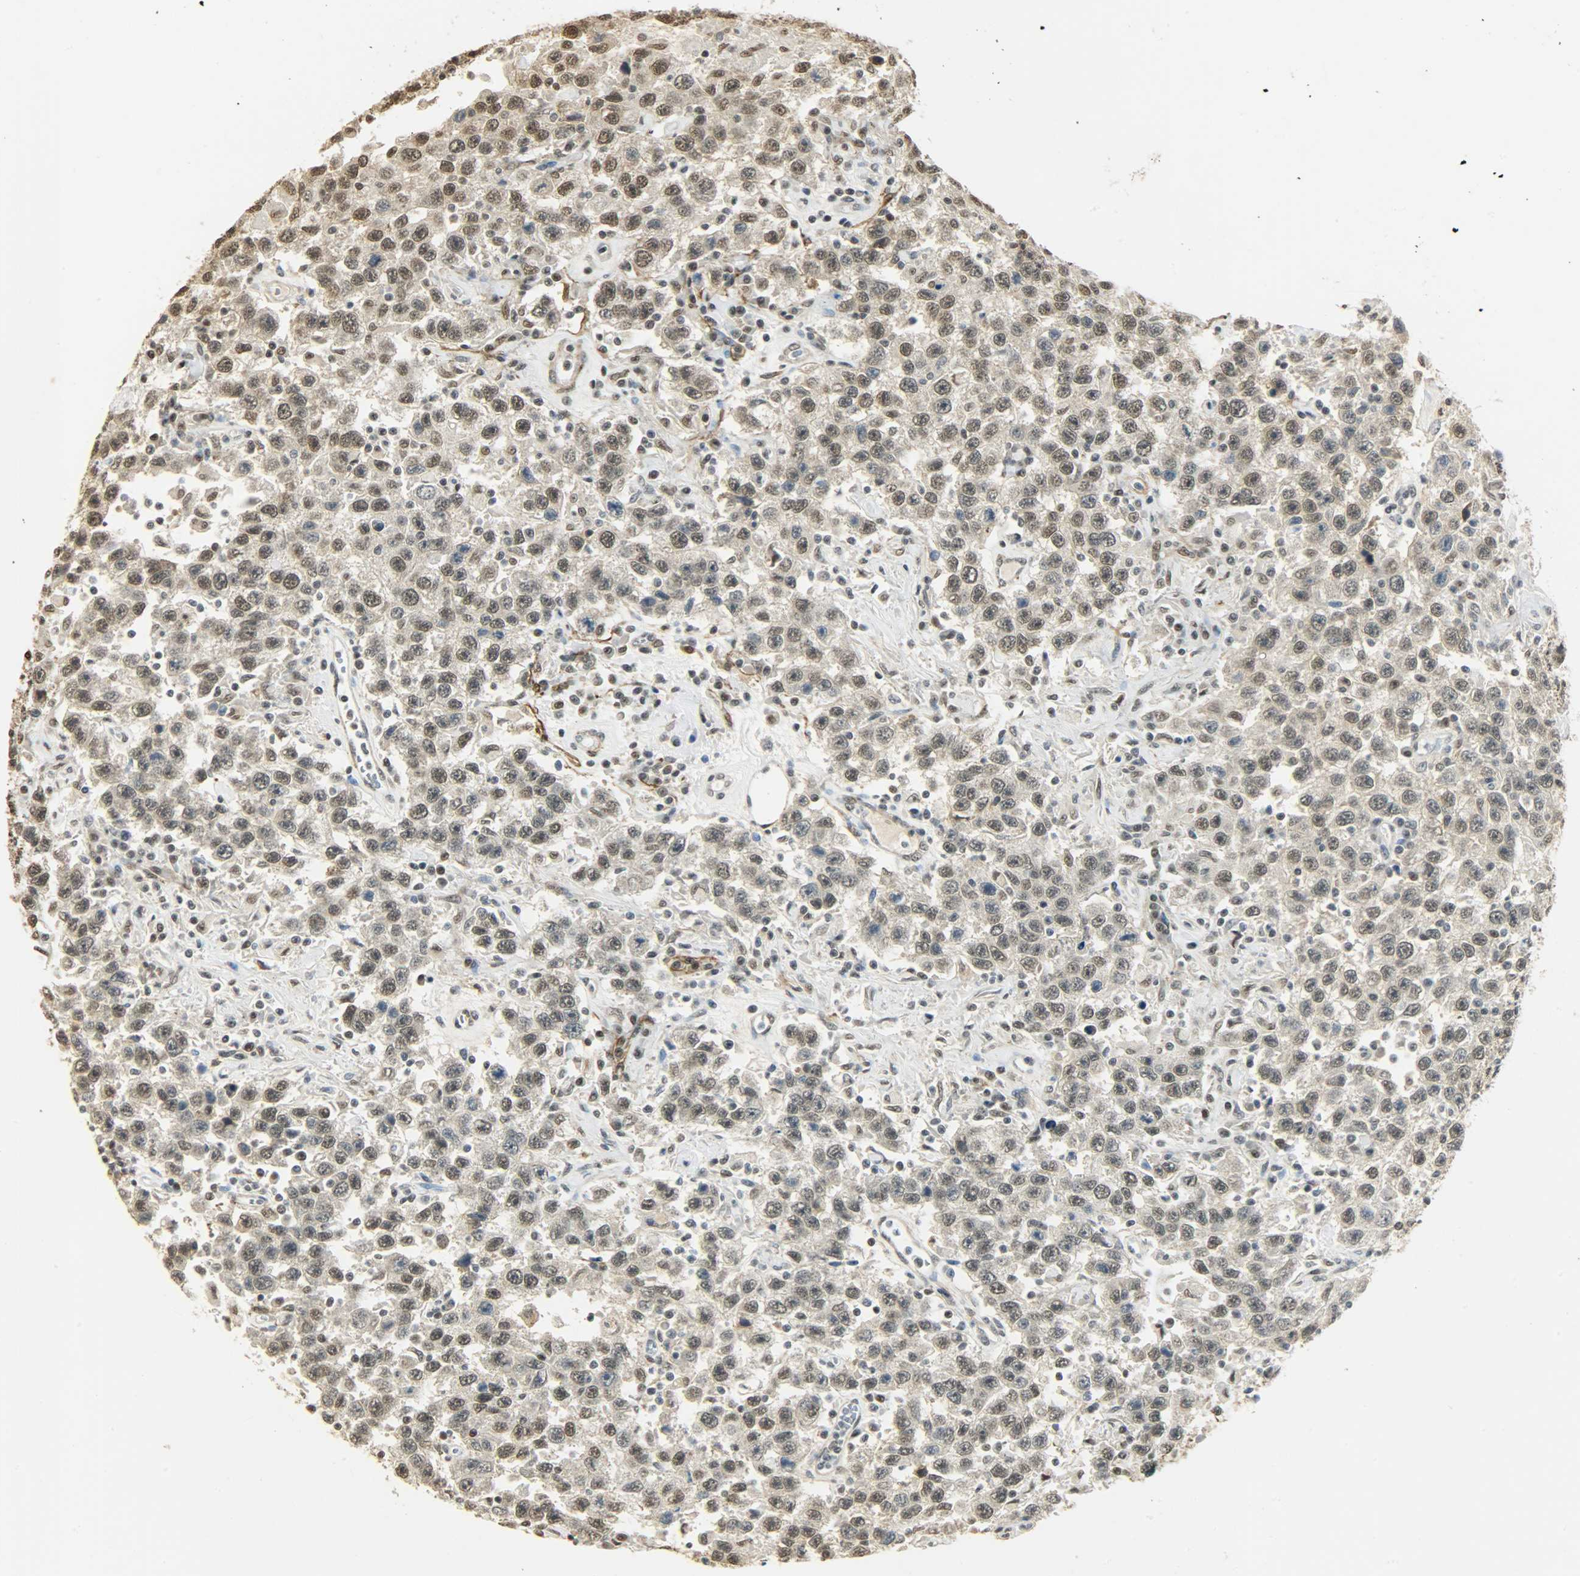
{"staining": {"intensity": "weak", "quantity": ">75%", "location": "nuclear"}, "tissue": "testis cancer", "cell_type": "Tumor cells", "image_type": "cancer", "snomed": [{"axis": "morphology", "description": "Seminoma, NOS"}, {"axis": "topography", "description": "Testis"}], "caption": "Testis seminoma stained for a protein shows weak nuclear positivity in tumor cells.", "gene": "NGFR", "patient": {"sex": "male", "age": 41}}